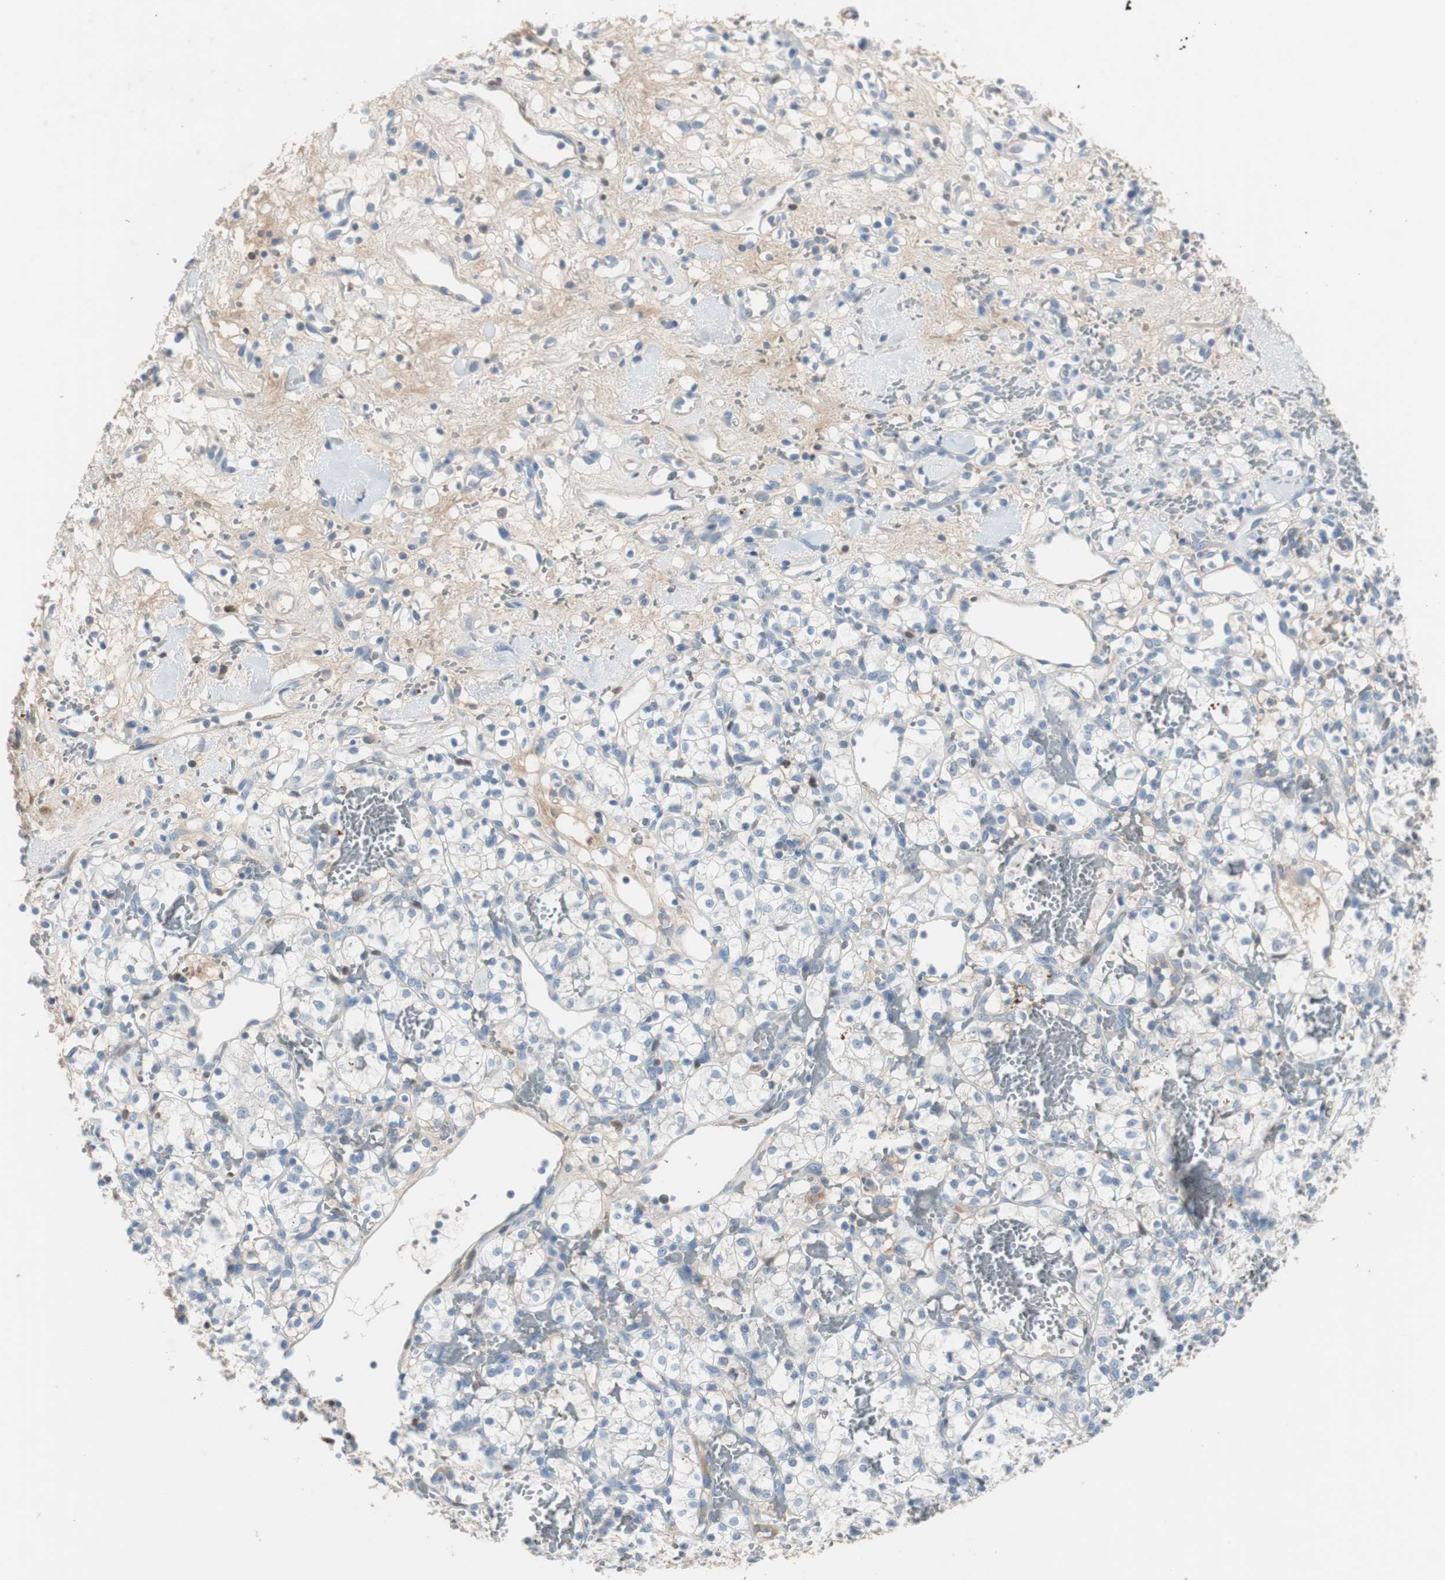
{"staining": {"intensity": "negative", "quantity": "none", "location": "none"}, "tissue": "renal cancer", "cell_type": "Tumor cells", "image_type": "cancer", "snomed": [{"axis": "morphology", "description": "Adenocarcinoma, NOS"}, {"axis": "topography", "description": "Kidney"}], "caption": "A high-resolution image shows immunohistochemistry (IHC) staining of adenocarcinoma (renal), which demonstrates no significant staining in tumor cells.", "gene": "SERPINF1", "patient": {"sex": "female", "age": 60}}